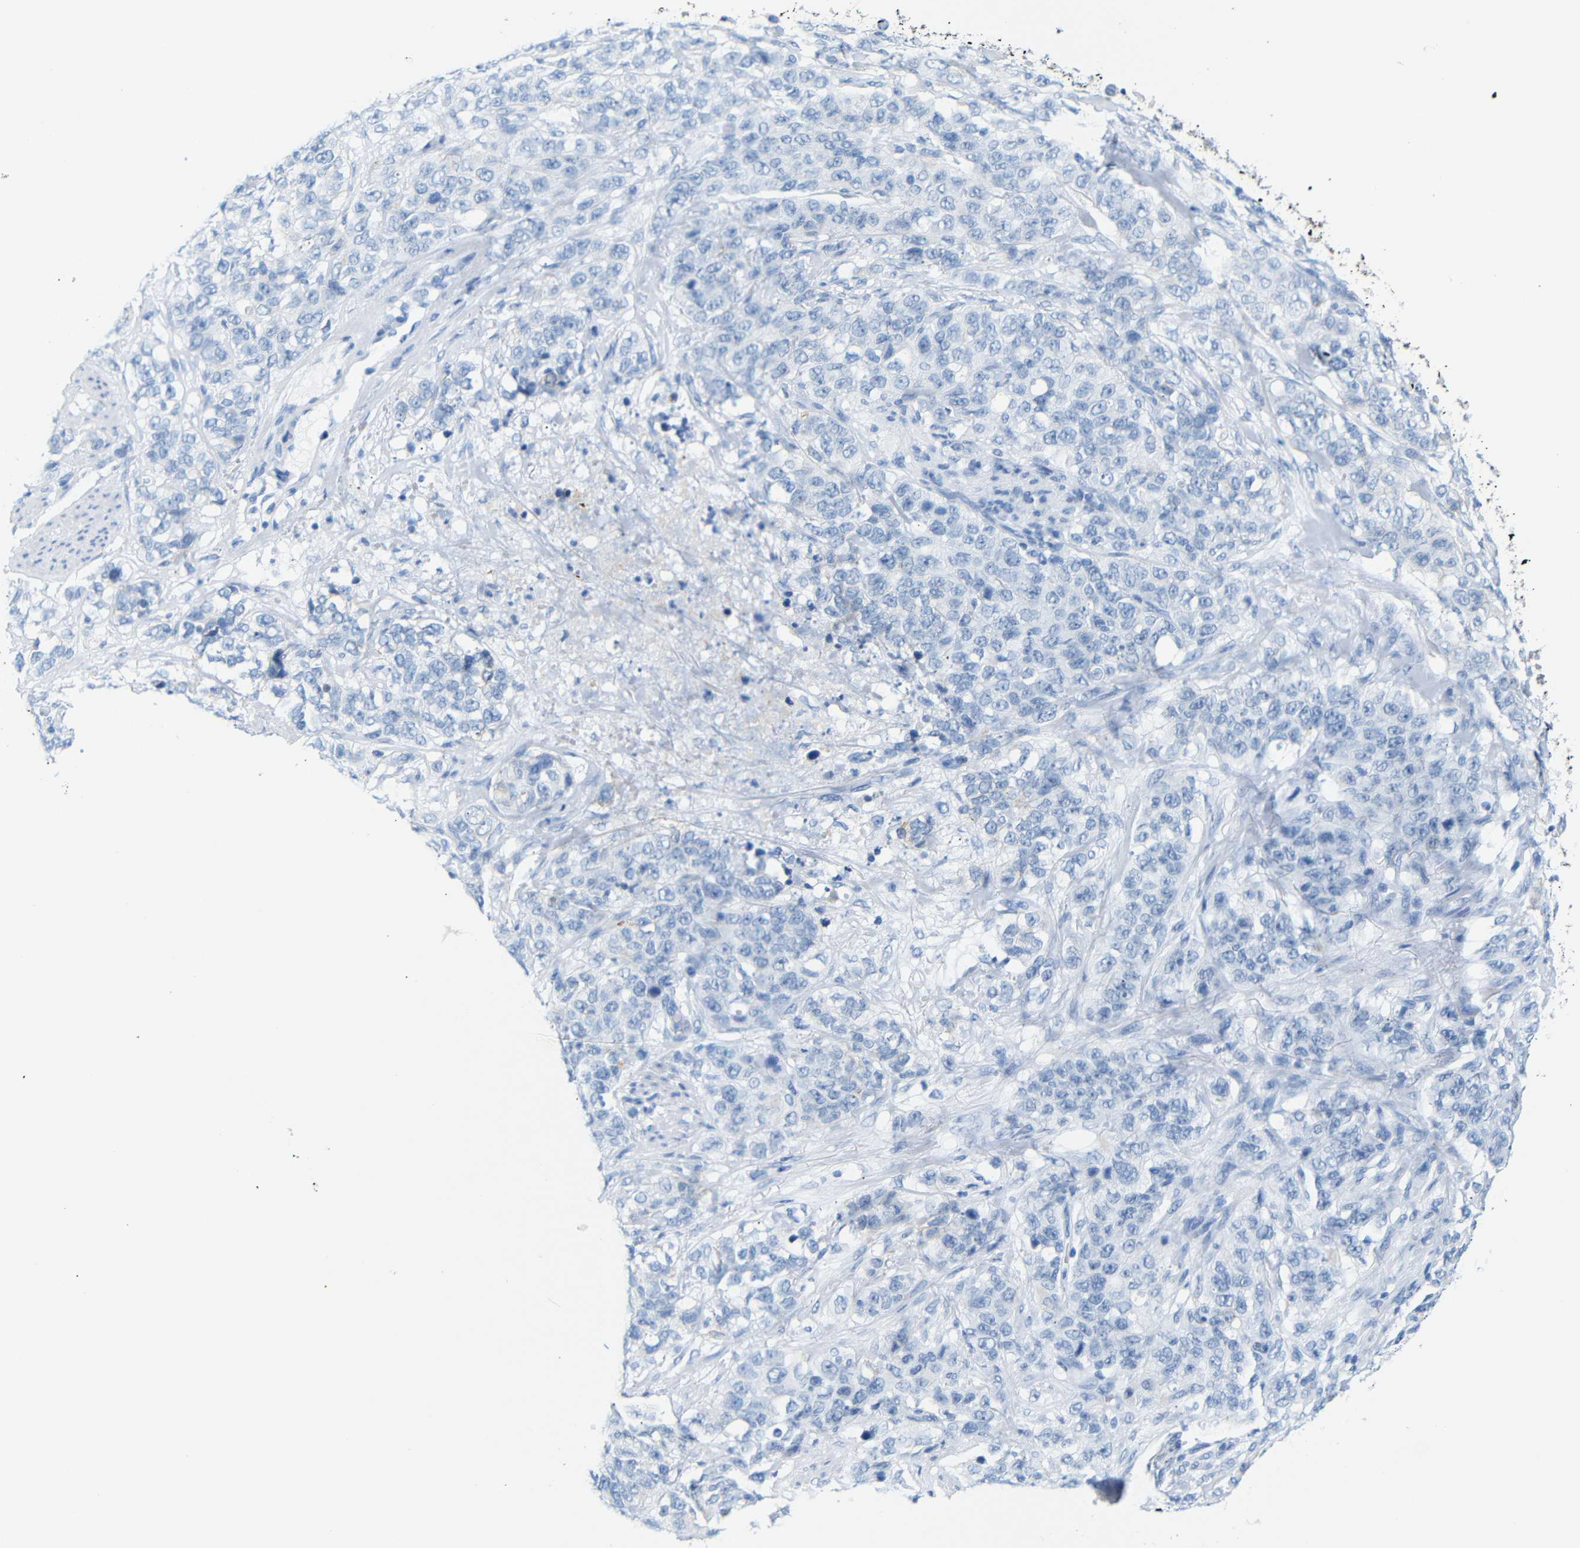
{"staining": {"intensity": "negative", "quantity": "none", "location": "none"}, "tissue": "stomach cancer", "cell_type": "Tumor cells", "image_type": "cancer", "snomed": [{"axis": "morphology", "description": "Adenocarcinoma, NOS"}, {"axis": "topography", "description": "Stomach"}], "caption": "Immunohistochemistry (IHC) of stomach cancer (adenocarcinoma) reveals no expression in tumor cells. (DAB immunohistochemistry (IHC), high magnification).", "gene": "DYNAP", "patient": {"sex": "male", "age": 48}}